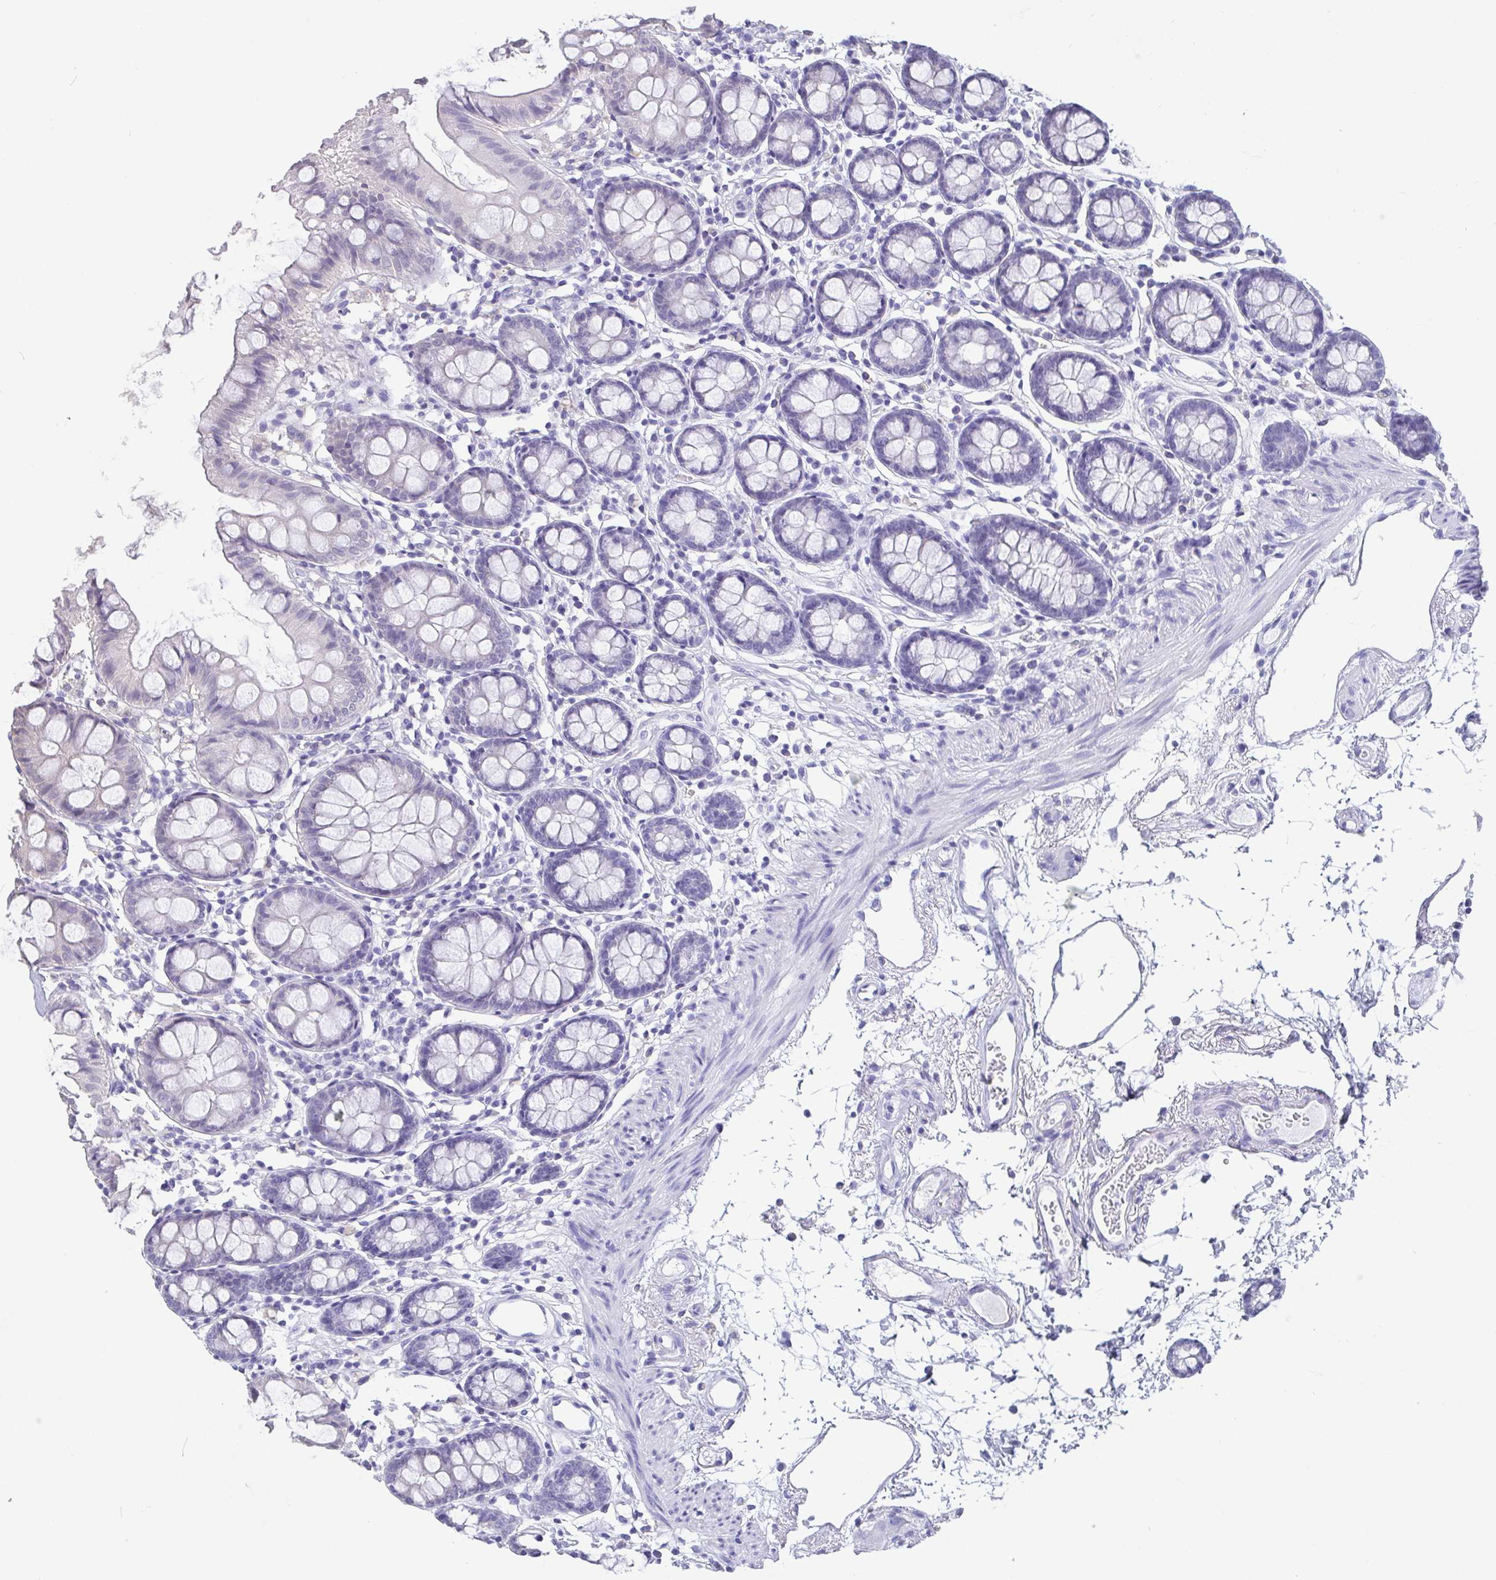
{"staining": {"intensity": "negative", "quantity": "none", "location": "none"}, "tissue": "colon", "cell_type": "Endothelial cells", "image_type": "normal", "snomed": [{"axis": "morphology", "description": "Normal tissue, NOS"}, {"axis": "topography", "description": "Colon"}], "caption": "Immunohistochemistry (IHC) image of benign colon: human colon stained with DAB (3,3'-diaminobenzidine) displays no significant protein expression in endothelial cells.", "gene": "IDH1", "patient": {"sex": "female", "age": 84}}